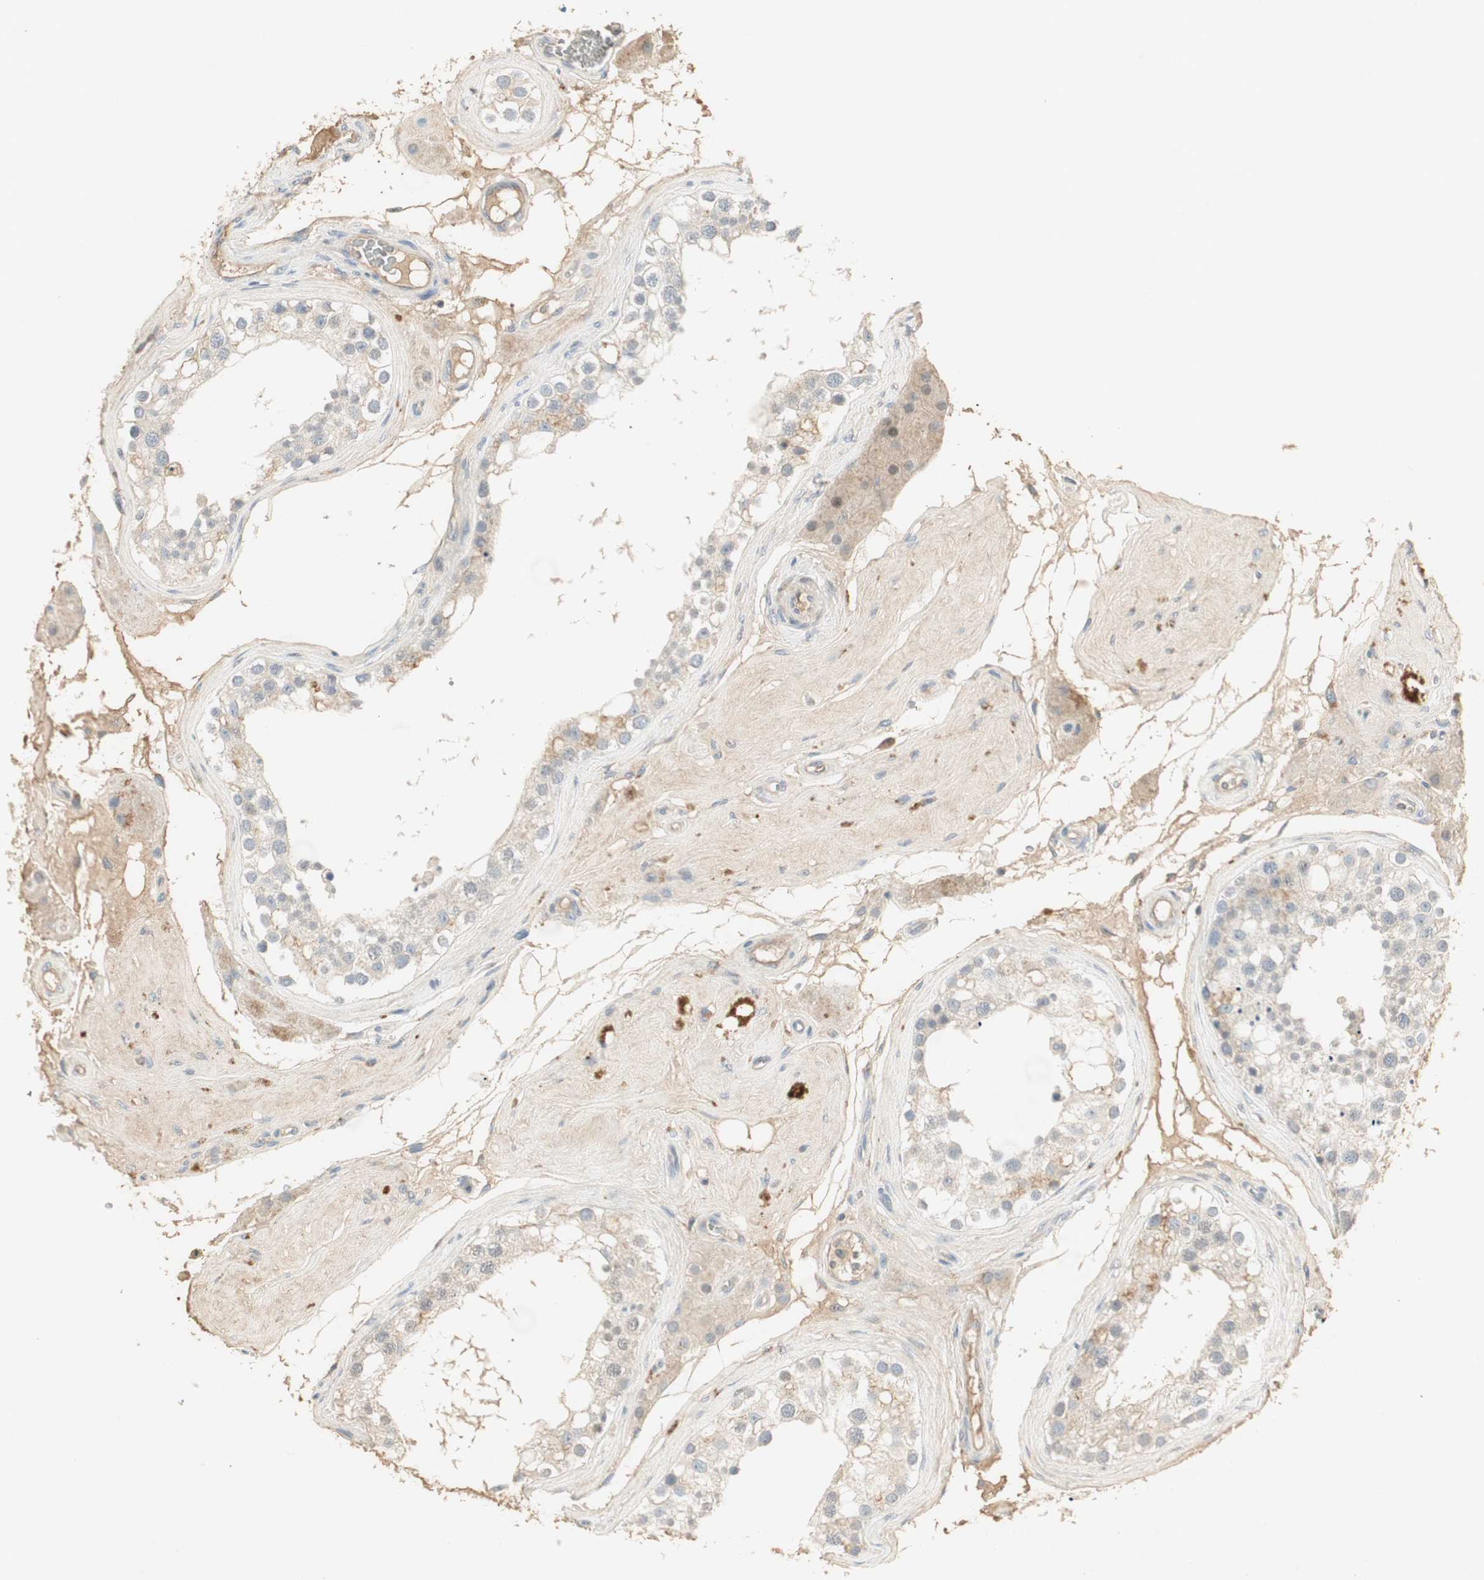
{"staining": {"intensity": "weak", "quantity": "<25%", "location": "nuclear"}, "tissue": "testis", "cell_type": "Cells in seminiferous ducts", "image_type": "normal", "snomed": [{"axis": "morphology", "description": "Normal tissue, NOS"}, {"axis": "topography", "description": "Testis"}], "caption": "Human testis stained for a protein using IHC shows no positivity in cells in seminiferous ducts.", "gene": "RUNX2", "patient": {"sex": "male", "age": 68}}